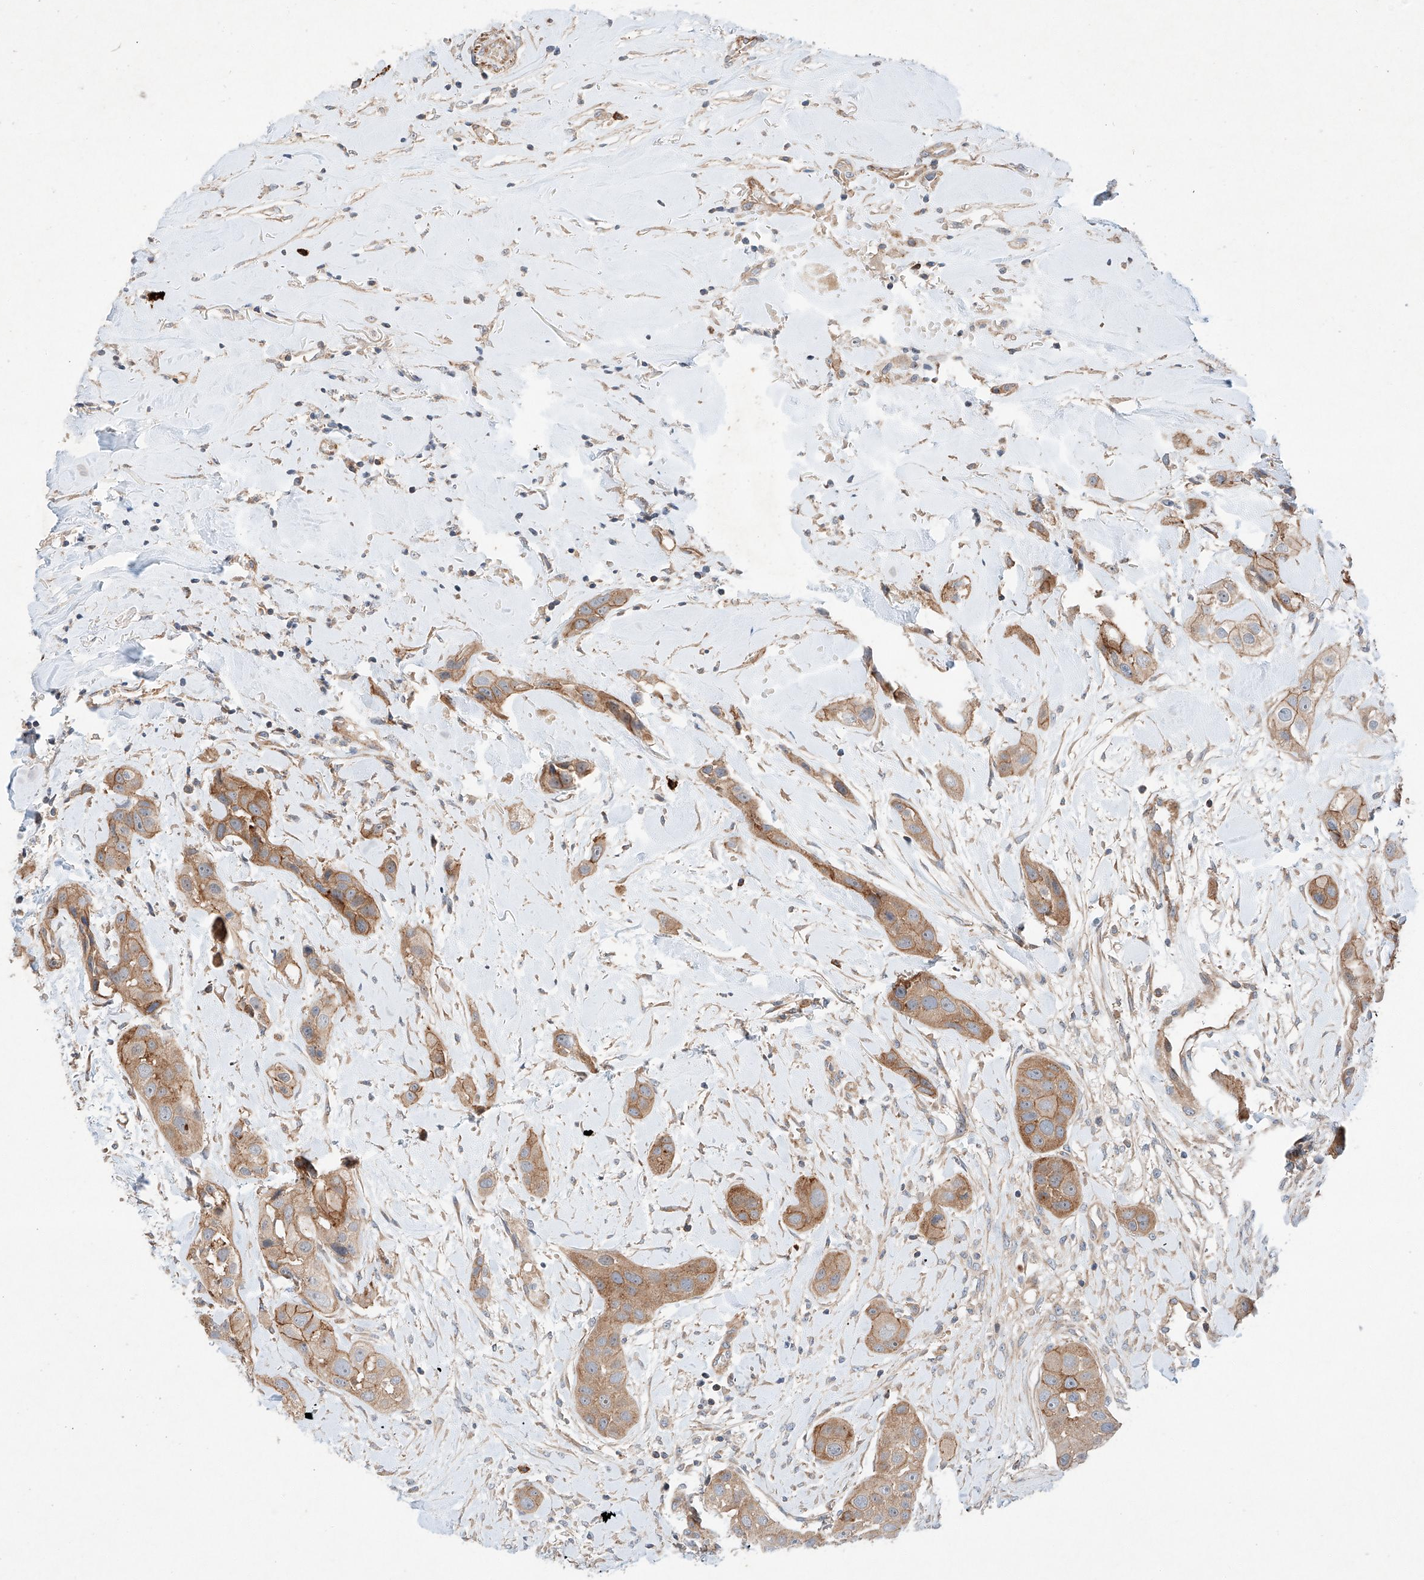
{"staining": {"intensity": "moderate", "quantity": ">75%", "location": "cytoplasmic/membranous"}, "tissue": "head and neck cancer", "cell_type": "Tumor cells", "image_type": "cancer", "snomed": [{"axis": "morphology", "description": "Normal tissue, NOS"}, {"axis": "morphology", "description": "Squamous cell carcinoma, NOS"}, {"axis": "topography", "description": "Skeletal muscle"}, {"axis": "topography", "description": "Head-Neck"}], "caption": "This is an image of IHC staining of head and neck cancer, which shows moderate expression in the cytoplasmic/membranous of tumor cells.", "gene": "MINDY4", "patient": {"sex": "male", "age": 51}}